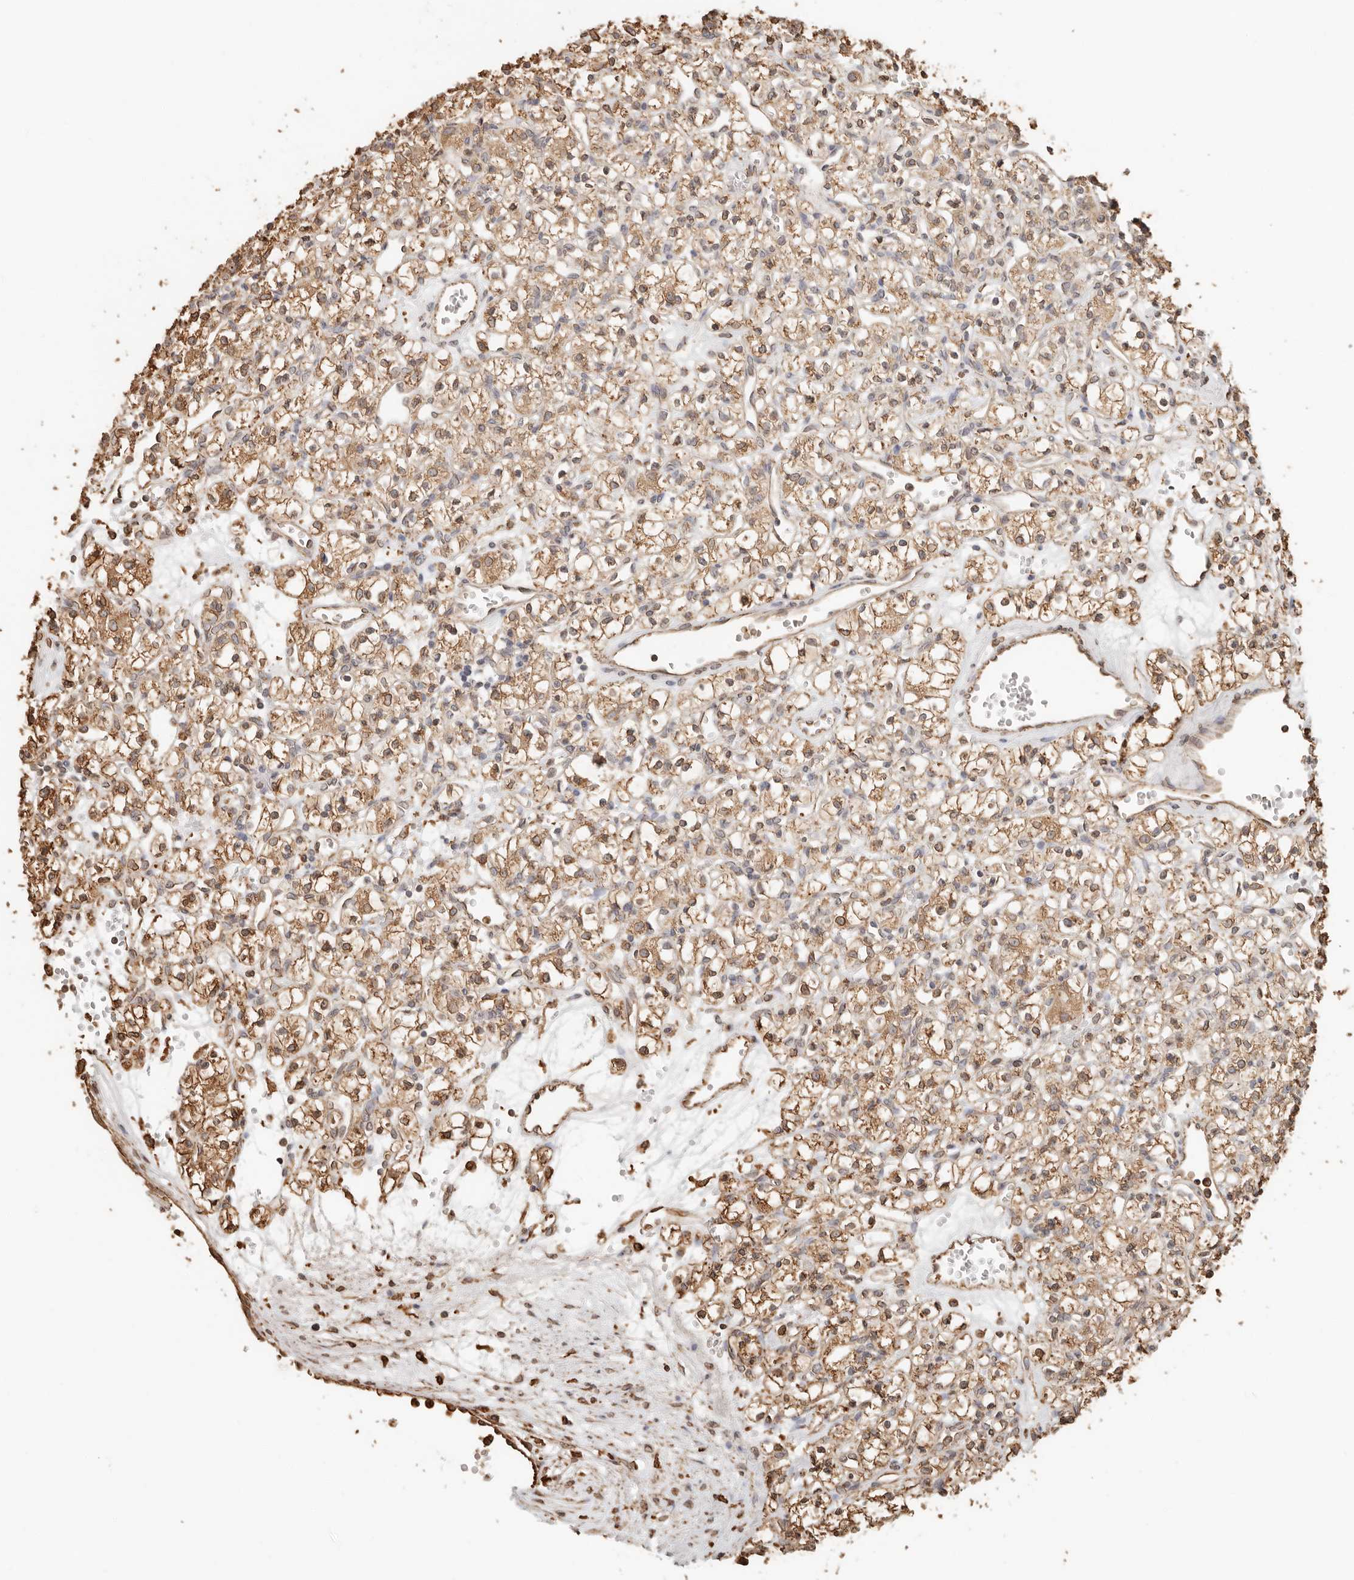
{"staining": {"intensity": "moderate", "quantity": ">75%", "location": "cytoplasmic/membranous"}, "tissue": "renal cancer", "cell_type": "Tumor cells", "image_type": "cancer", "snomed": [{"axis": "morphology", "description": "Adenocarcinoma, NOS"}, {"axis": "topography", "description": "Kidney"}], "caption": "Protein positivity by immunohistochemistry shows moderate cytoplasmic/membranous staining in about >75% of tumor cells in renal cancer (adenocarcinoma).", "gene": "ARHGEF10L", "patient": {"sex": "female", "age": 59}}